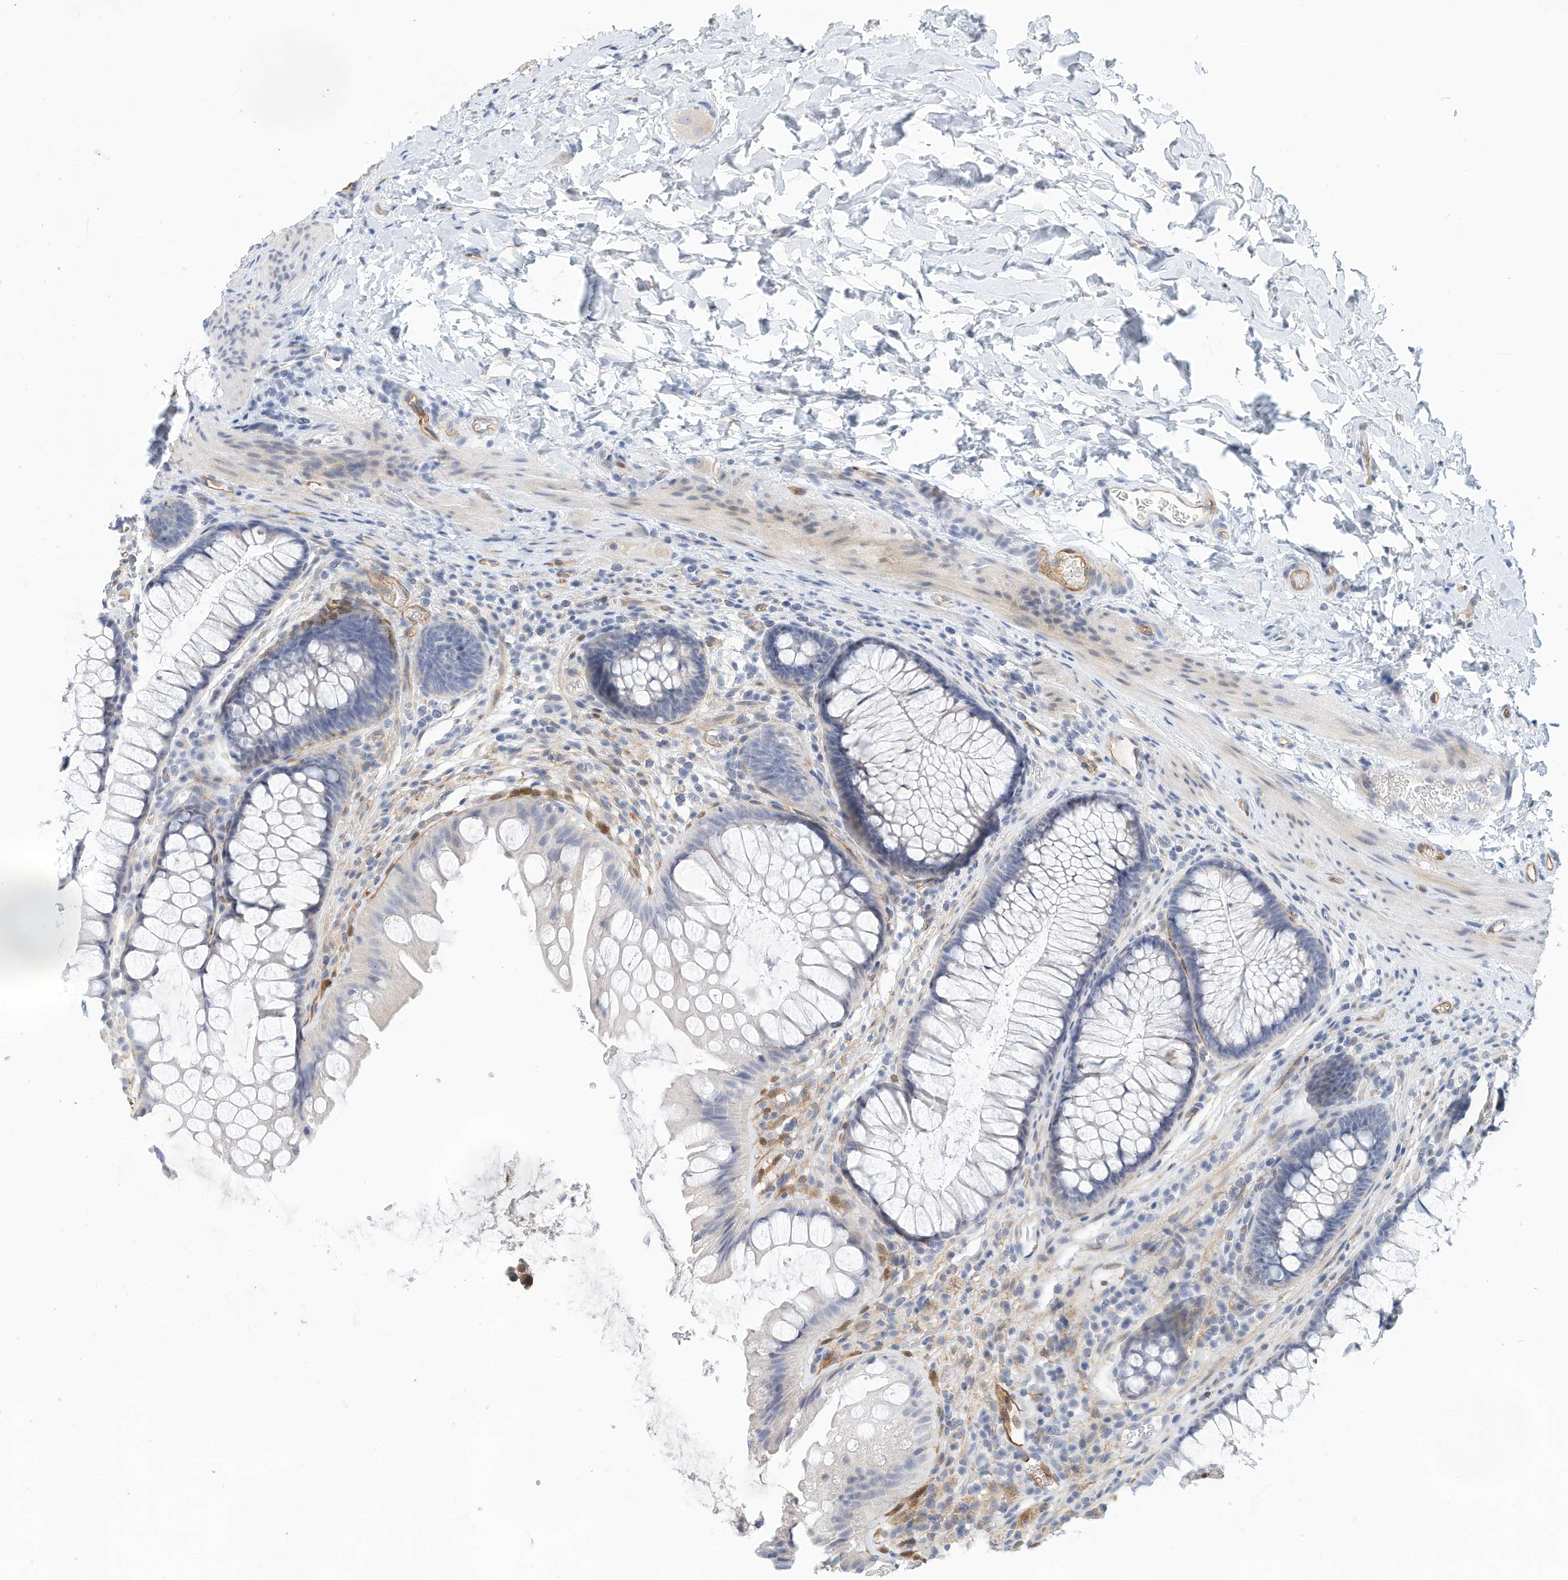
{"staining": {"intensity": "strong", "quantity": "<25%", "location": "cytoplasmic/membranous"}, "tissue": "colon", "cell_type": "Endothelial cells", "image_type": "normal", "snomed": [{"axis": "morphology", "description": "Normal tissue, NOS"}, {"axis": "topography", "description": "Colon"}], "caption": "Benign colon displays strong cytoplasmic/membranous staining in about <25% of endothelial cells.", "gene": "ARHGAP28", "patient": {"sex": "female", "age": 62}}